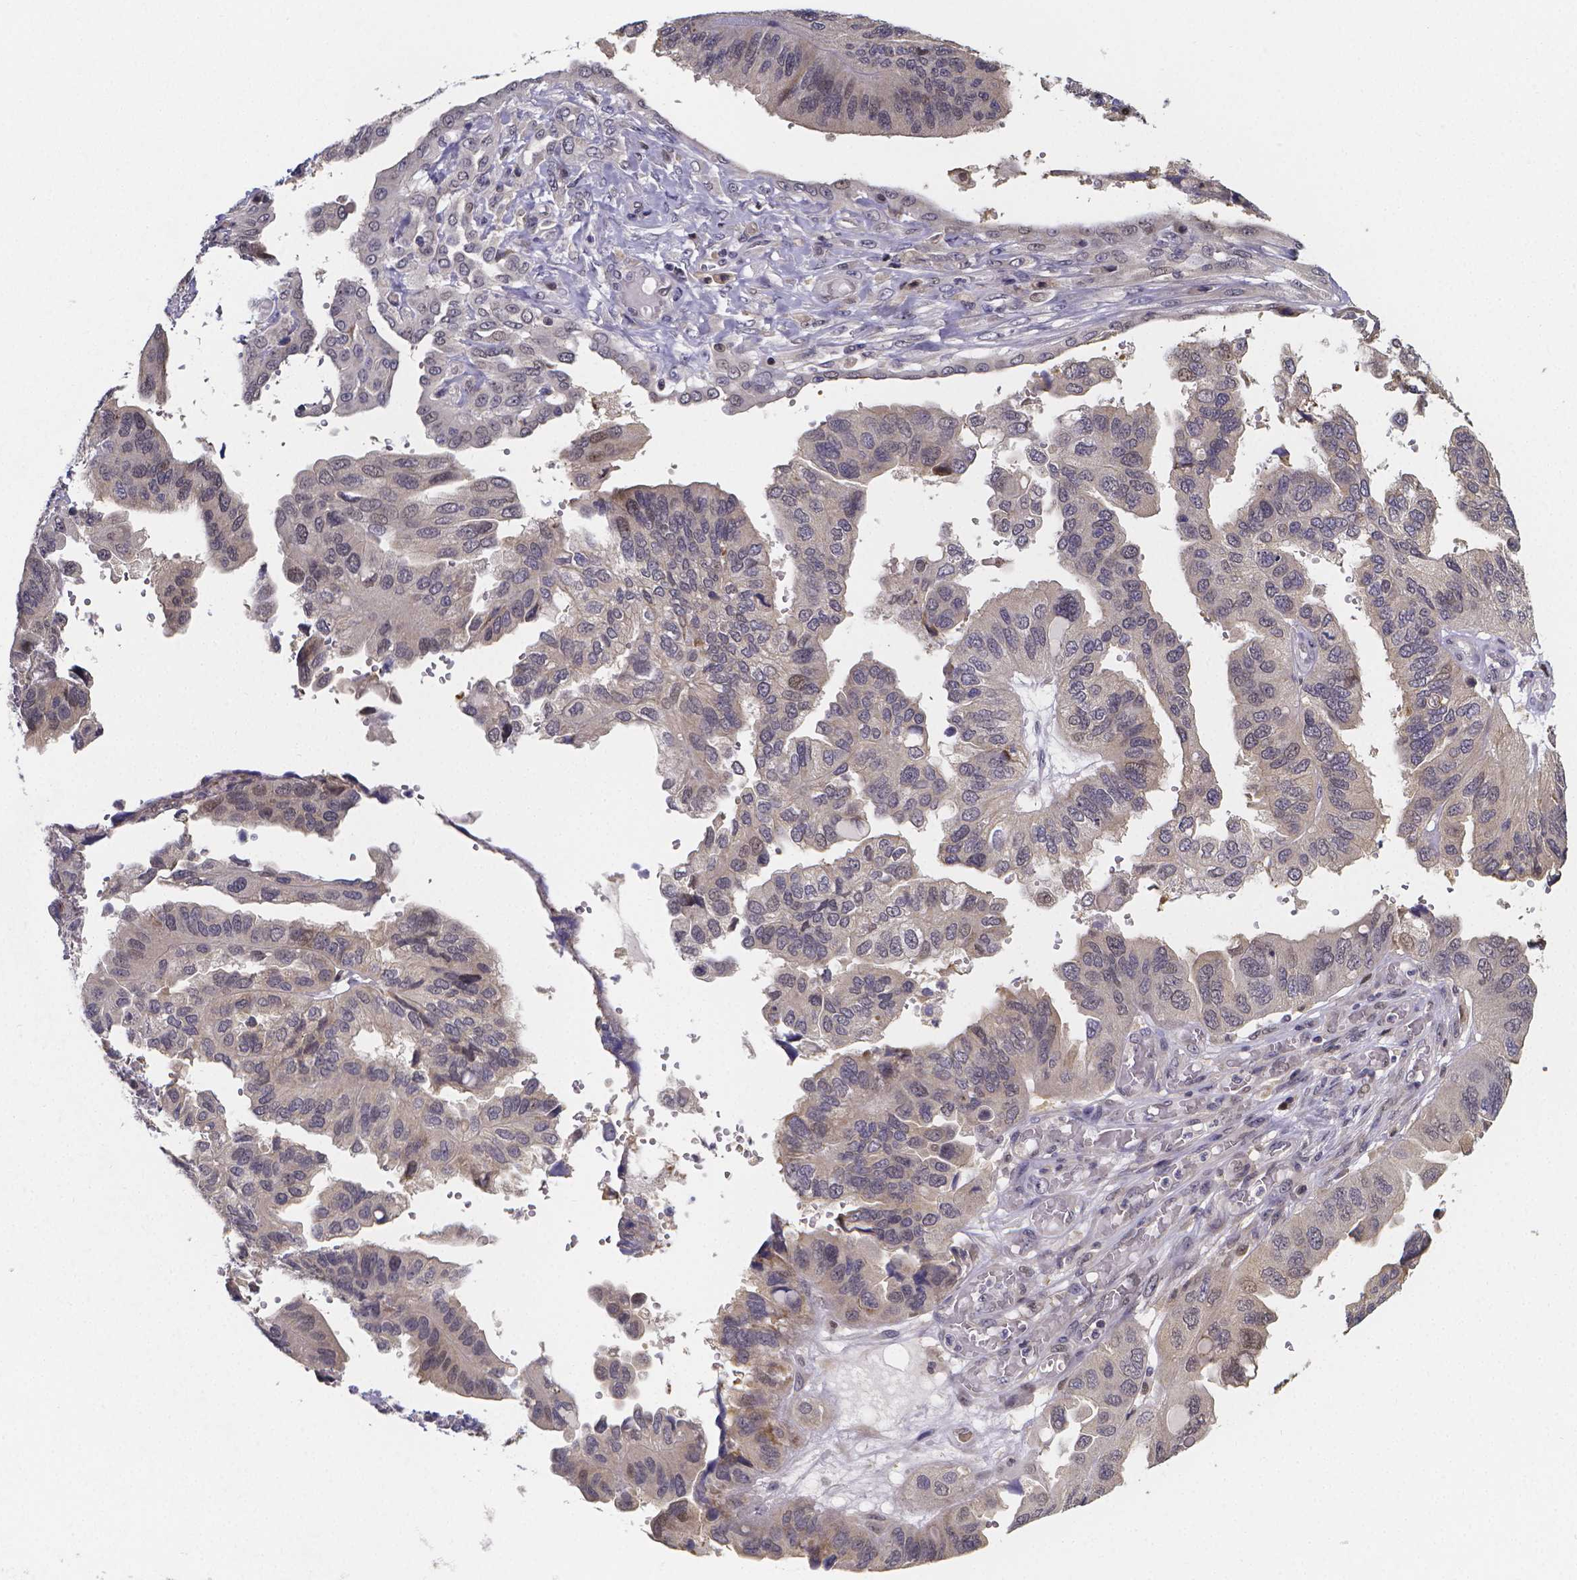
{"staining": {"intensity": "negative", "quantity": "none", "location": "none"}, "tissue": "ovarian cancer", "cell_type": "Tumor cells", "image_type": "cancer", "snomed": [{"axis": "morphology", "description": "Cystadenocarcinoma, serous, NOS"}, {"axis": "topography", "description": "Ovary"}], "caption": "Immunohistochemistry (IHC) histopathology image of neoplastic tissue: human serous cystadenocarcinoma (ovarian) stained with DAB shows no significant protein positivity in tumor cells.", "gene": "PAH", "patient": {"sex": "female", "age": 79}}